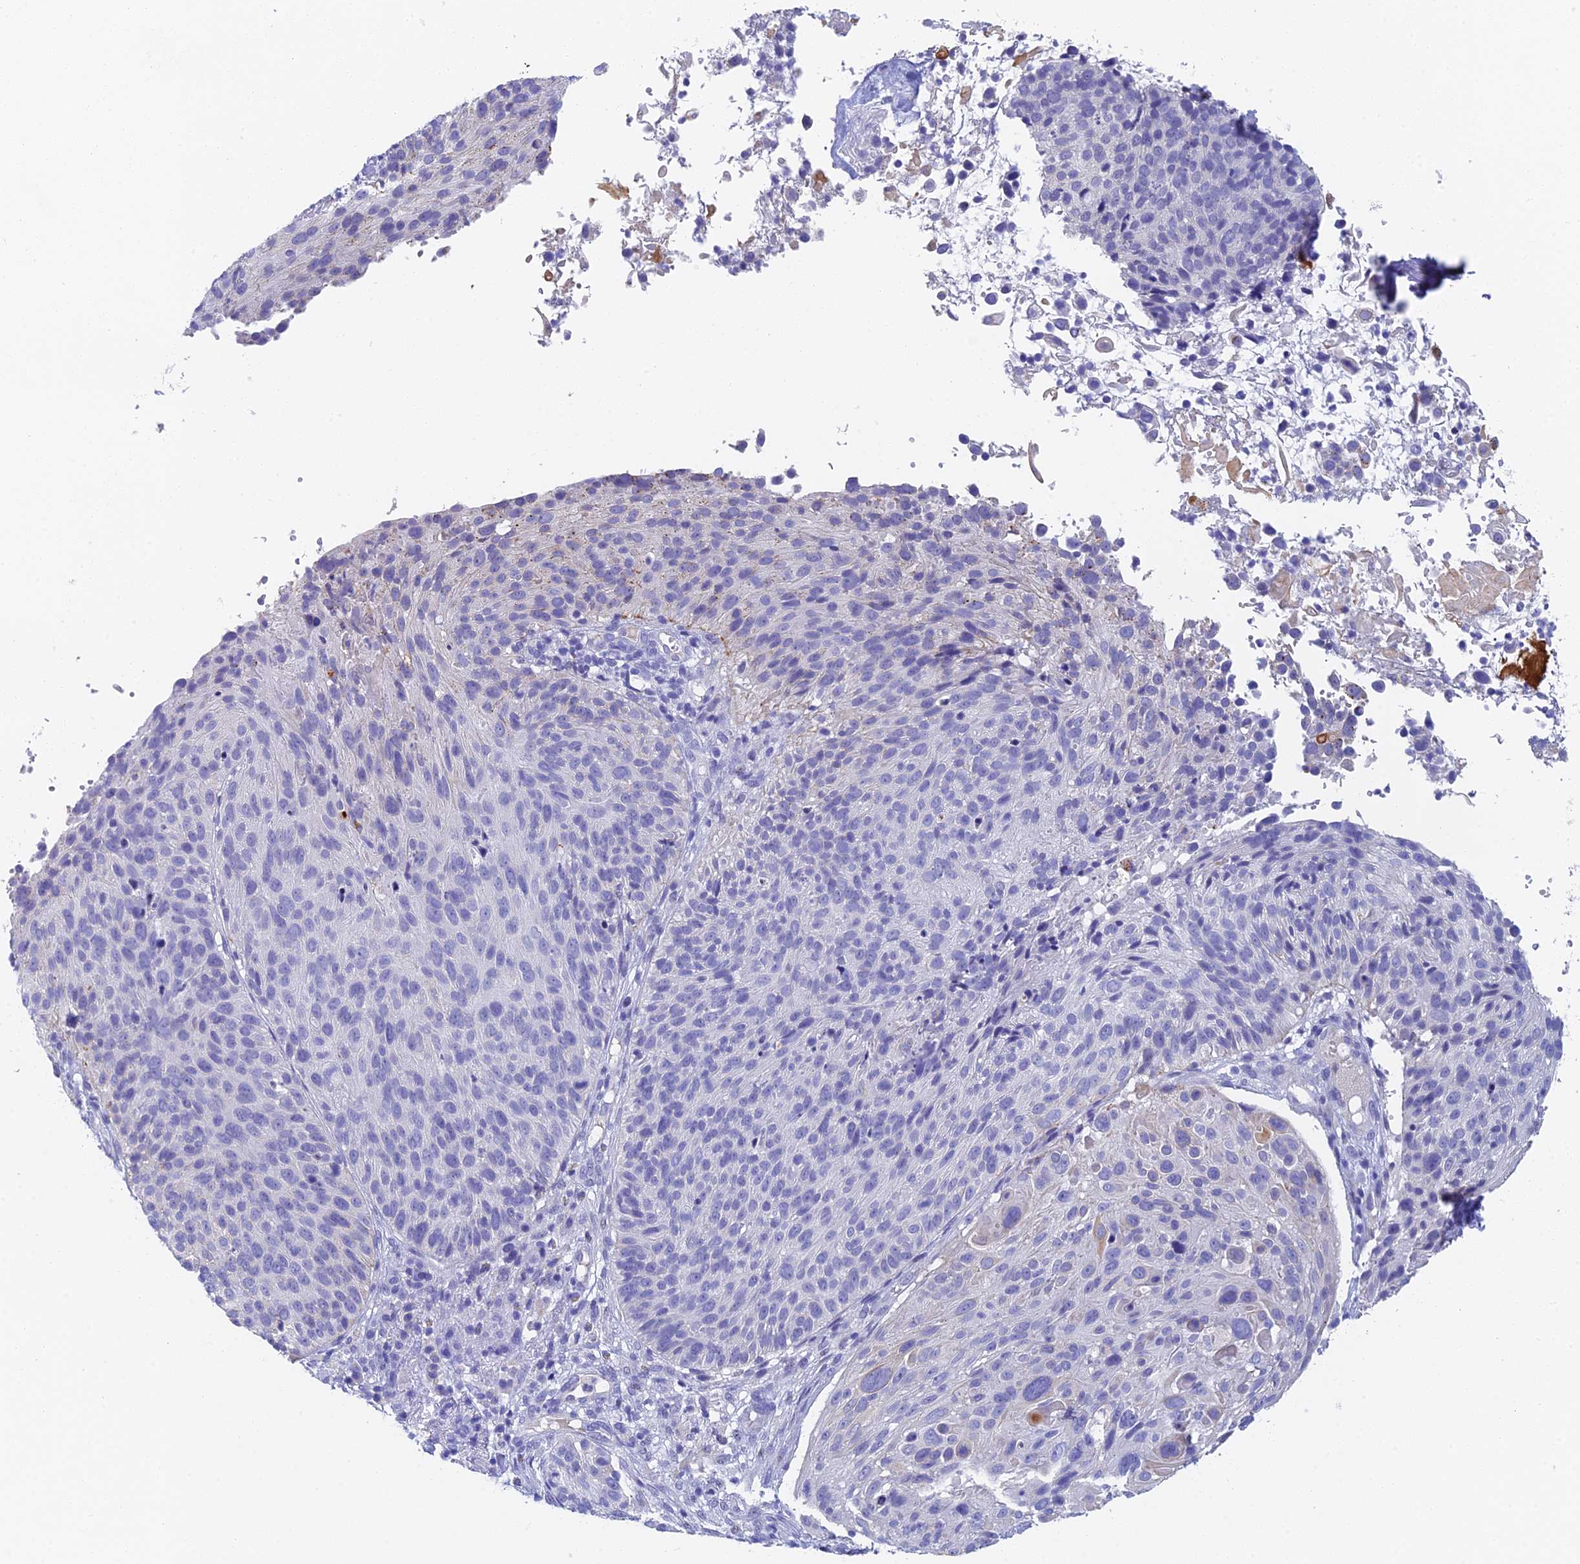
{"staining": {"intensity": "negative", "quantity": "none", "location": "none"}, "tissue": "cervical cancer", "cell_type": "Tumor cells", "image_type": "cancer", "snomed": [{"axis": "morphology", "description": "Squamous cell carcinoma, NOS"}, {"axis": "topography", "description": "Cervix"}], "caption": "A photomicrograph of human cervical cancer (squamous cell carcinoma) is negative for staining in tumor cells.", "gene": "ADAMTS13", "patient": {"sex": "female", "age": 74}}